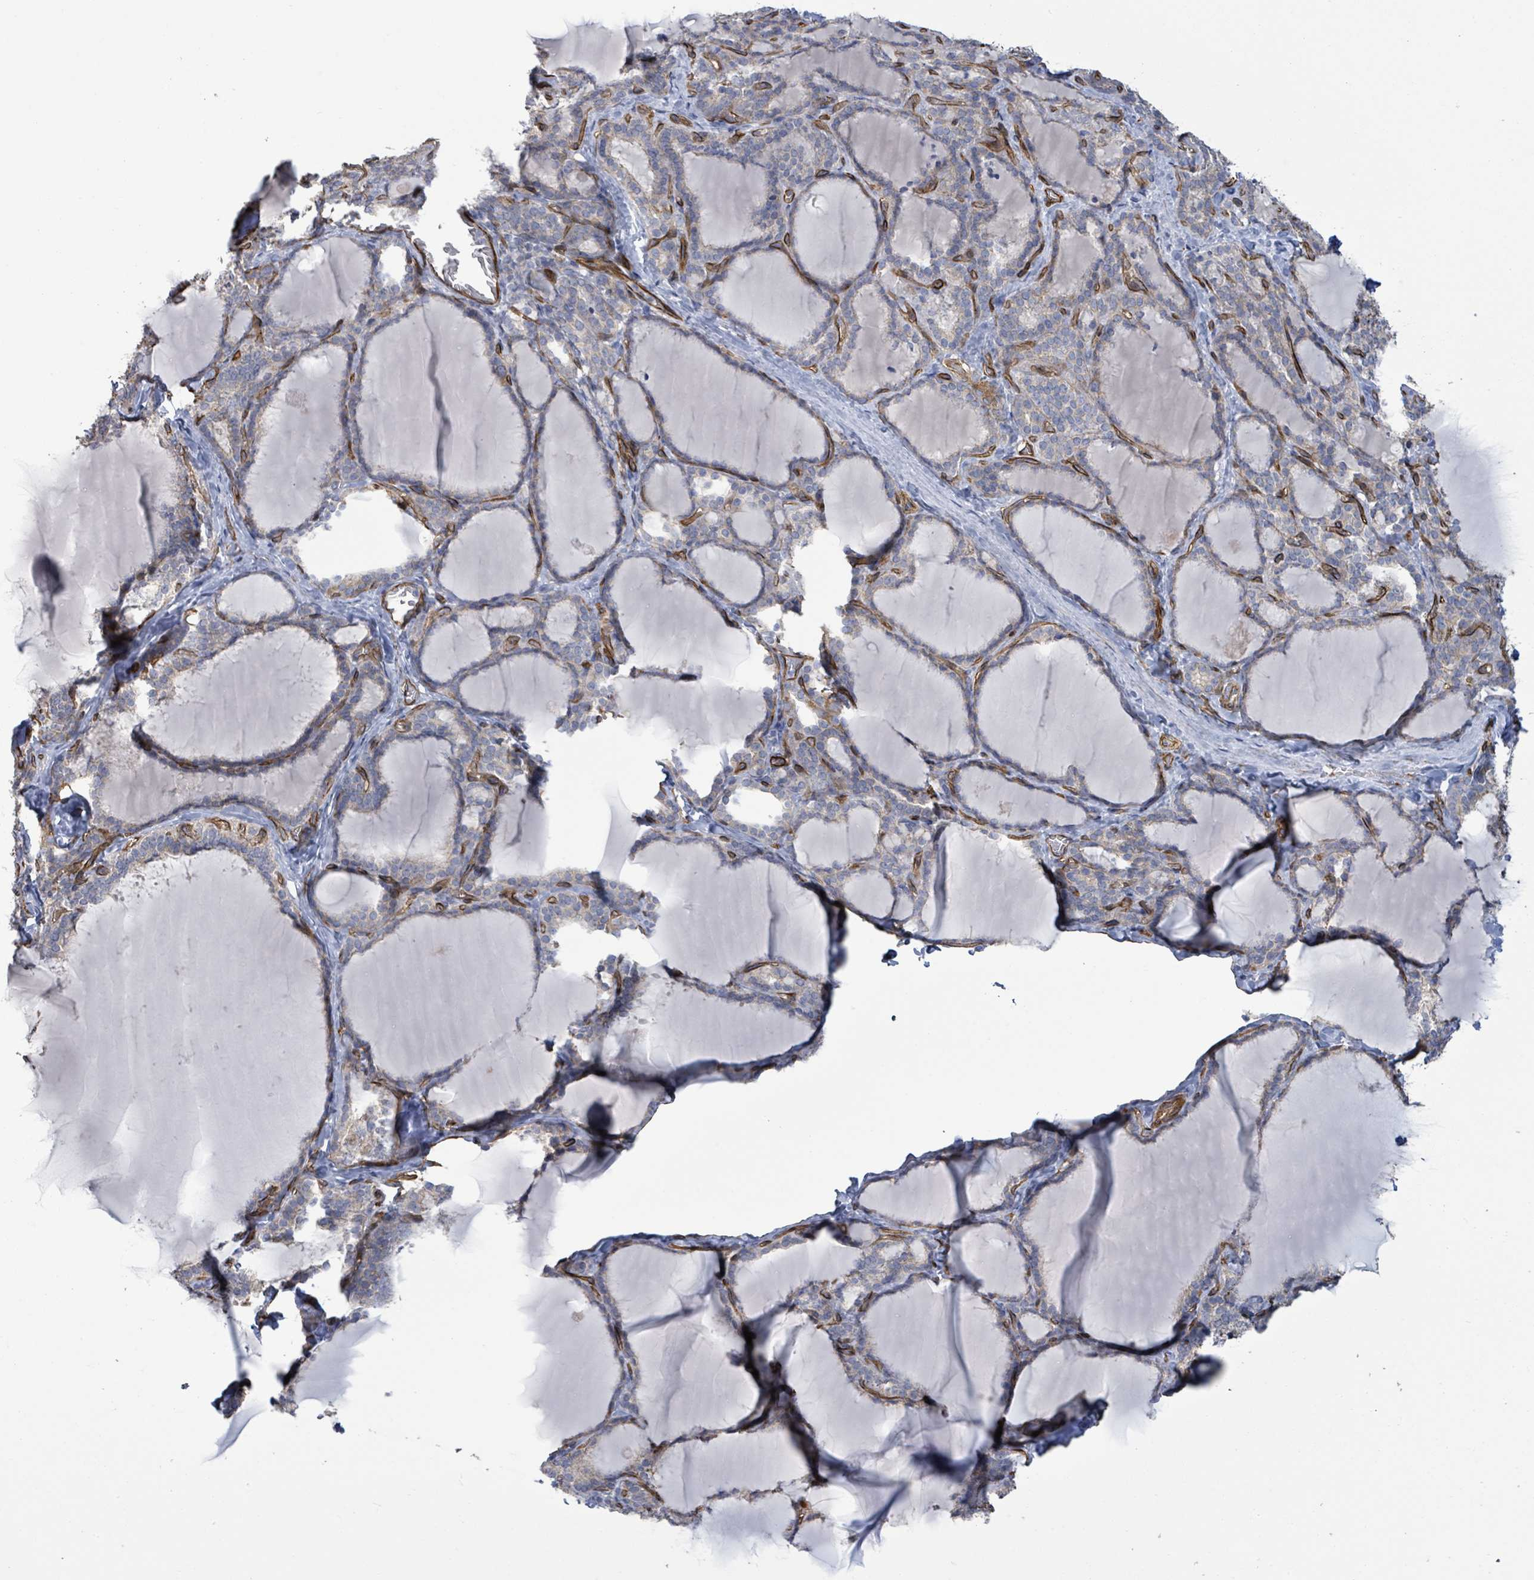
{"staining": {"intensity": "weak", "quantity": "<25%", "location": "cytoplasmic/membranous"}, "tissue": "thyroid gland", "cell_type": "Glandular cells", "image_type": "normal", "snomed": [{"axis": "morphology", "description": "Normal tissue, NOS"}, {"axis": "topography", "description": "Thyroid gland"}], "caption": "Thyroid gland stained for a protein using immunohistochemistry shows no expression glandular cells.", "gene": "KANK3", "patient": {"sex": "female", "age": 31}}